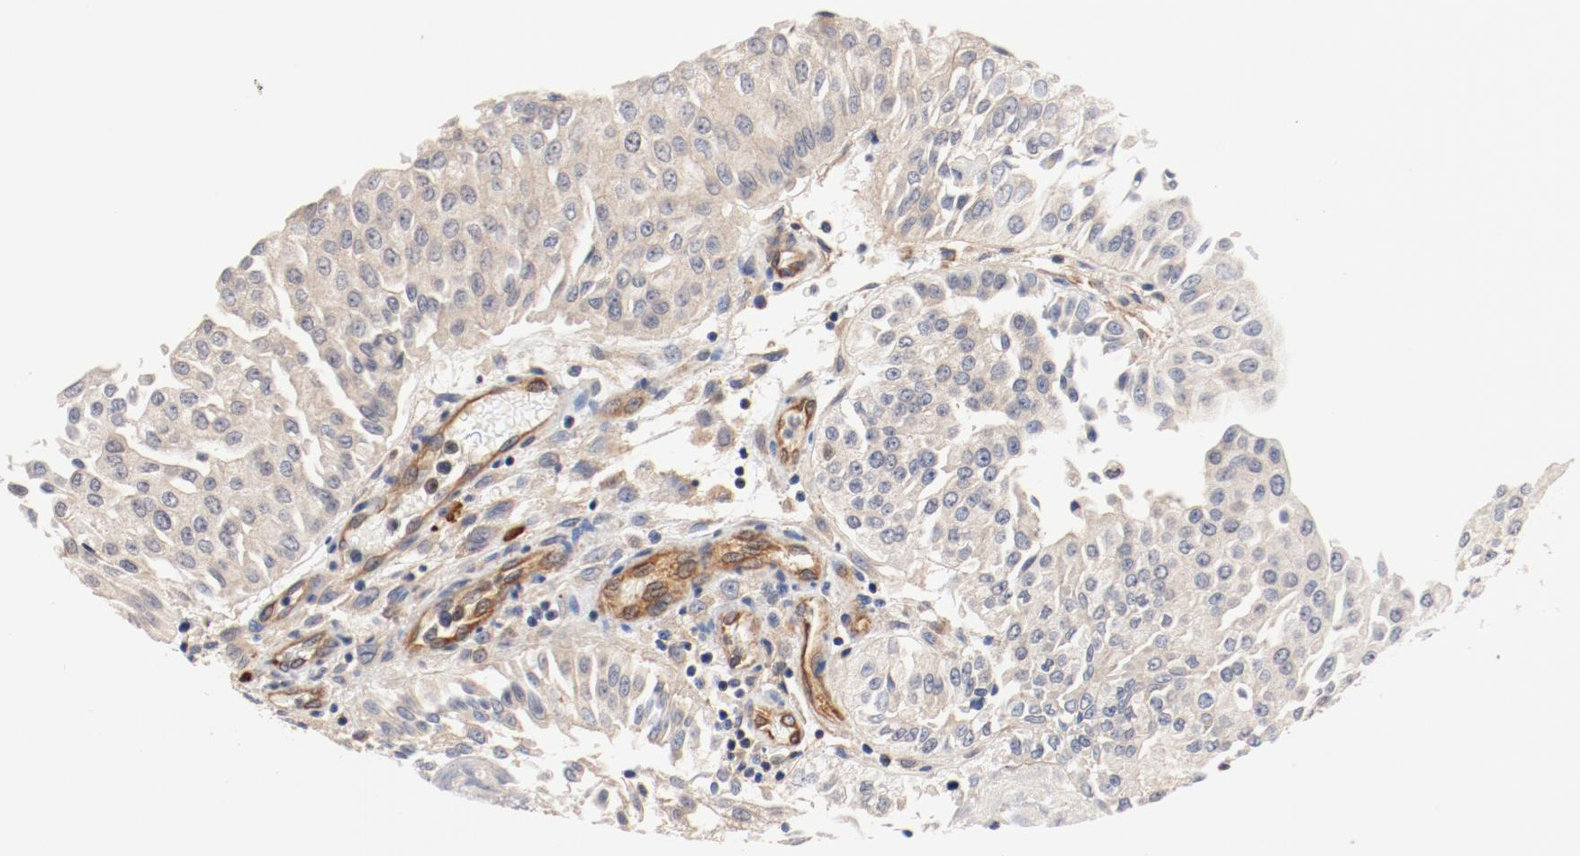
{"staining": {"intensity": "weak", "quantity": ">75%", "location": "cytoplasmic/membranous"}, "tissue": "urothelial cancer", "cell_type": "Tumor cells", "image_type": "cancer", "snomed": [{"axis": "morphology", "description": "Urothelial carcinoma, Low grade"}, {"axis": "topography", "description": "Urinary bladder"}], "caption": "This is an image of immunohistochemistry staining of urothelial carcinoma (low-grade), which shows weak expression in the cytoplasmic/membranous of tumor cells.", "gene": "UBE2J1", "patient": {"sex": "male", "age": 86}}